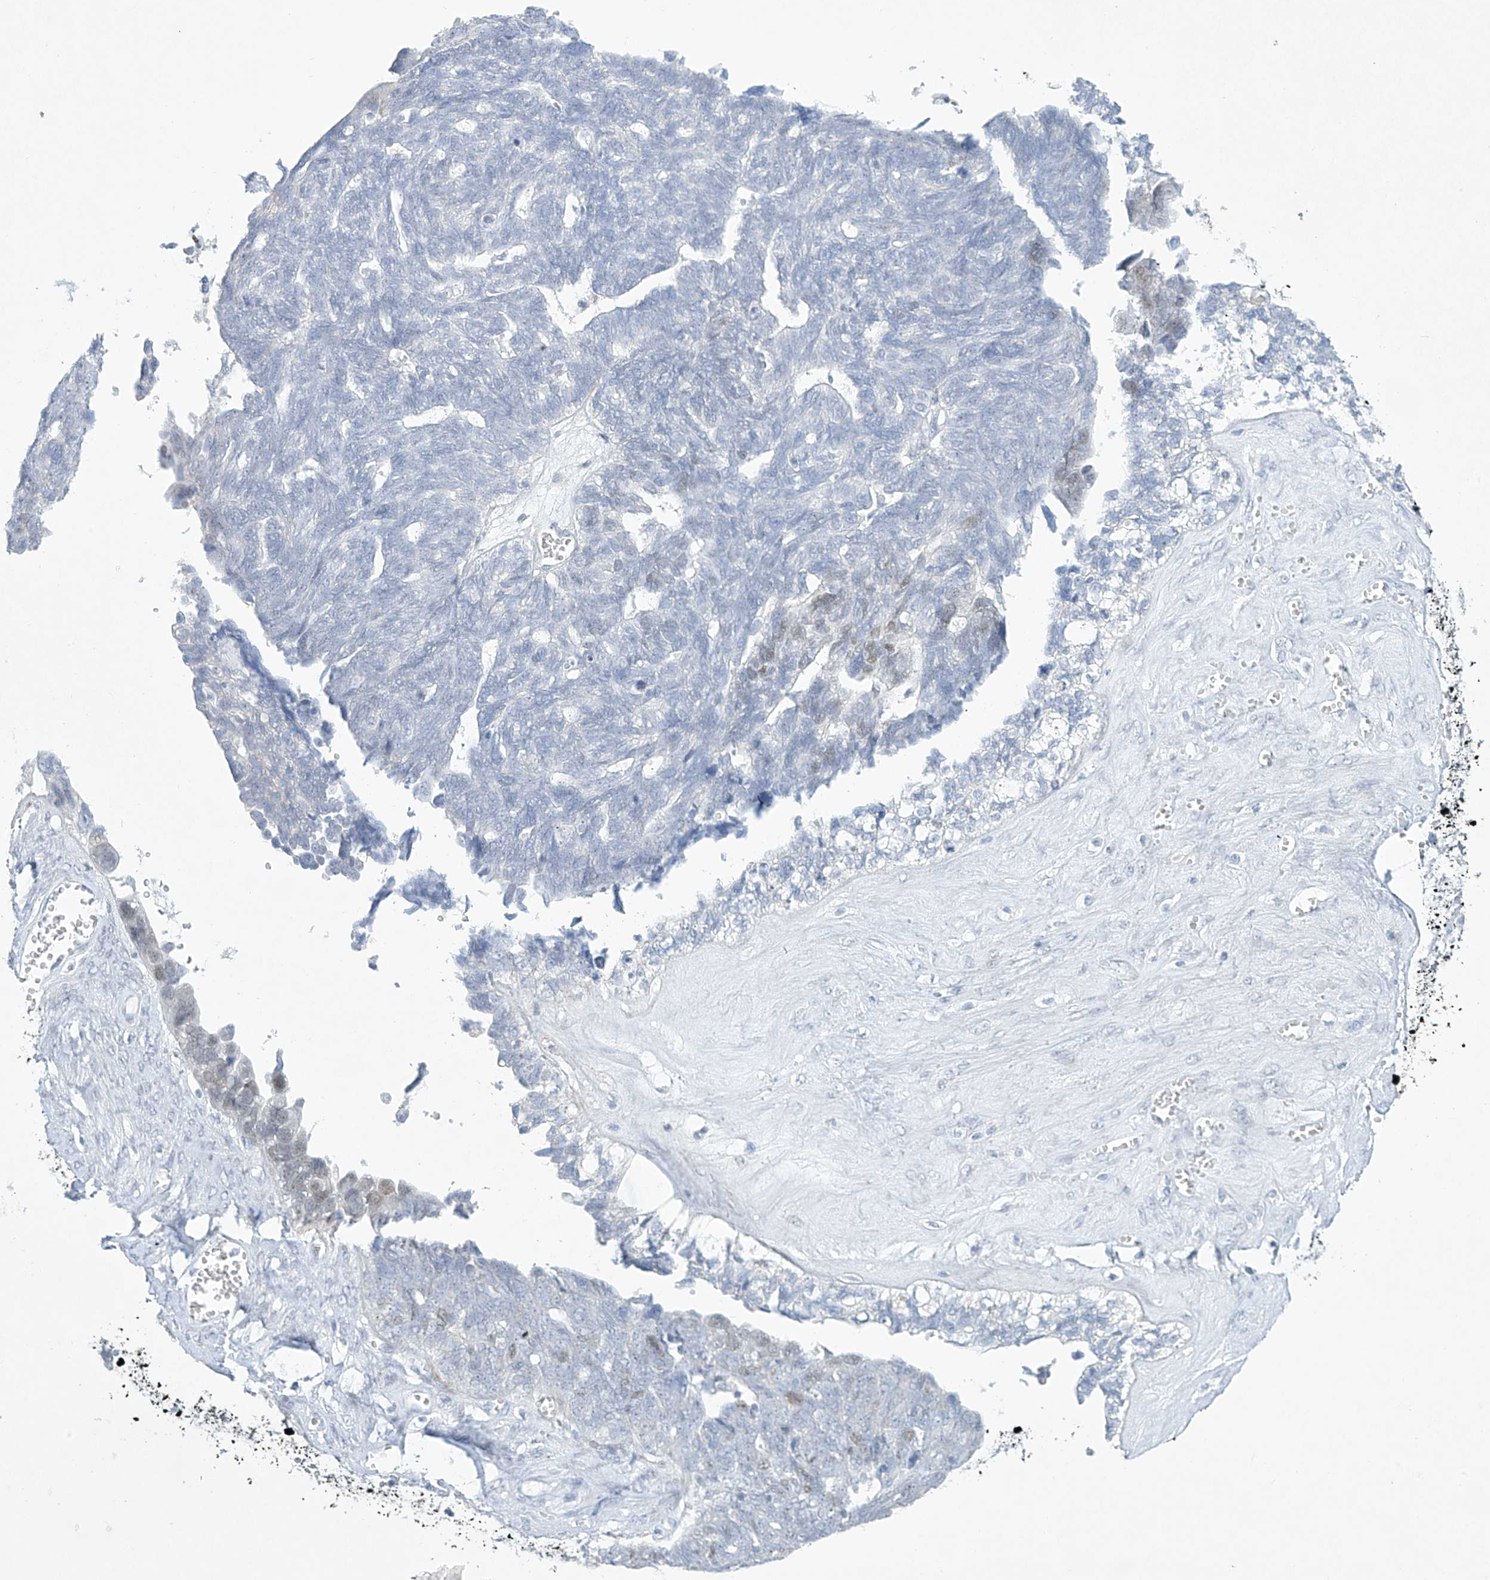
{"staining": {"intensity": "negative", "quantity": "none", "location": "none"}, "tissue": "ovarian cancer", "cell_type": "Tumor cells", "image_type": "cancer", "snomed": [{"axis": "morphology", "description": "Cystadenocarcinoma, serous, NOS"}, {"axis": "topography", "description": "Ovary"}], "caption": "The image exhibits no significant expression in tumor cells of serous cystadenocarcinoma (ovarian). The staining was performed using DAB (3,3'-diaminobenzidine) to visualize the protein expression in brown, while the nuclei were stained in blue with hematoxylin (Magnification: 20x).", "gene": "PAX6", "patient": {"sex": "female", "age": 79}}